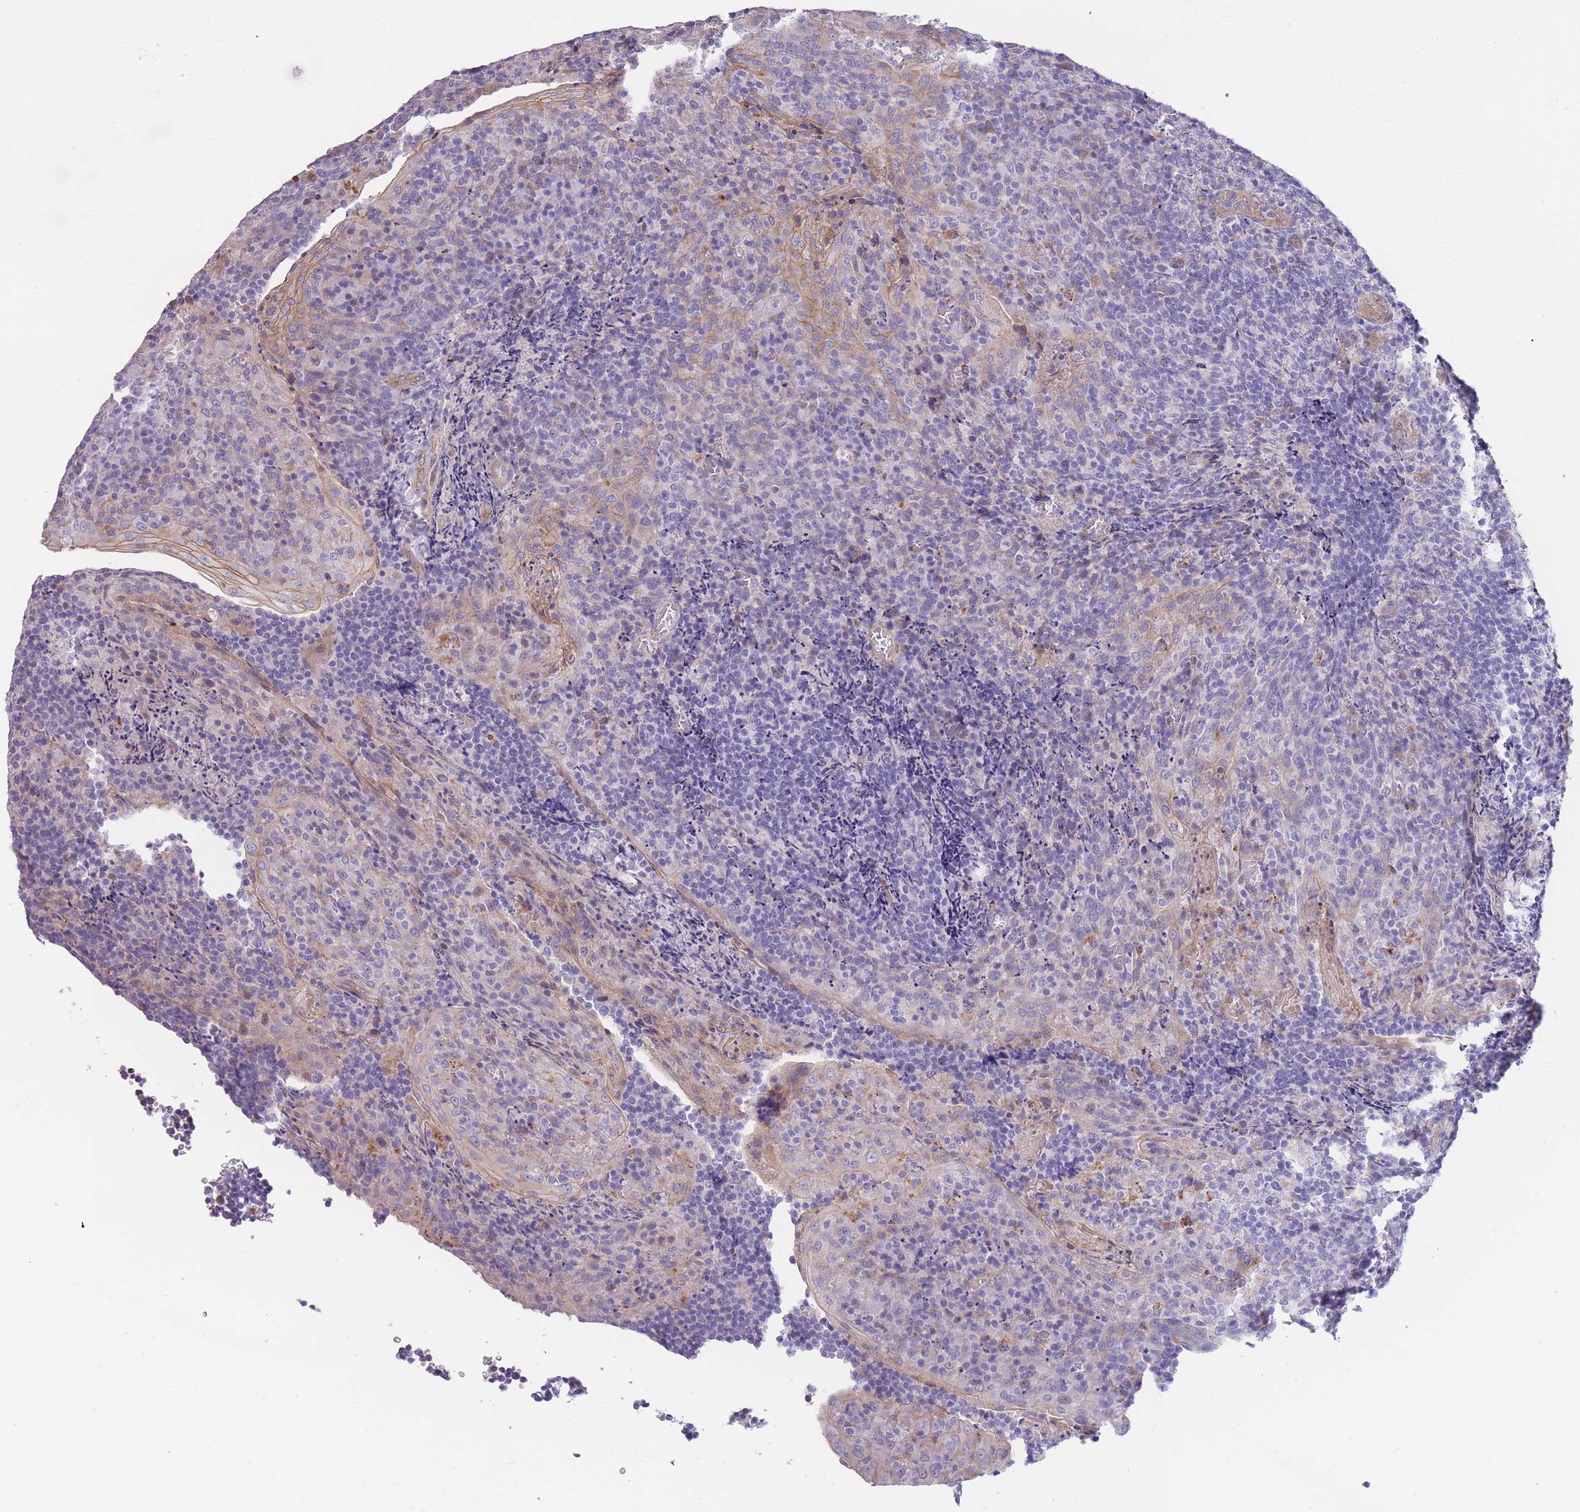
{"staining": {"intensity": "negative", "quantity": "none", "location": "none"}, "tissue": "tonsil", "cell_type": "Germinal center cells", "image_type": "normal", "snomed": [{"axis": "morphology", "description": "Normal tissue, NOS"}, {"axis": "topography", "description": "Tonsil"}], "caption": "An IHC image of unremarkable tonsil is shown. There is no staining in germinal center cells of tonsil. Nuclei are stained in blue.", "gene": "SULT1A1", "patient": {"sex": "male", "age": 17}}